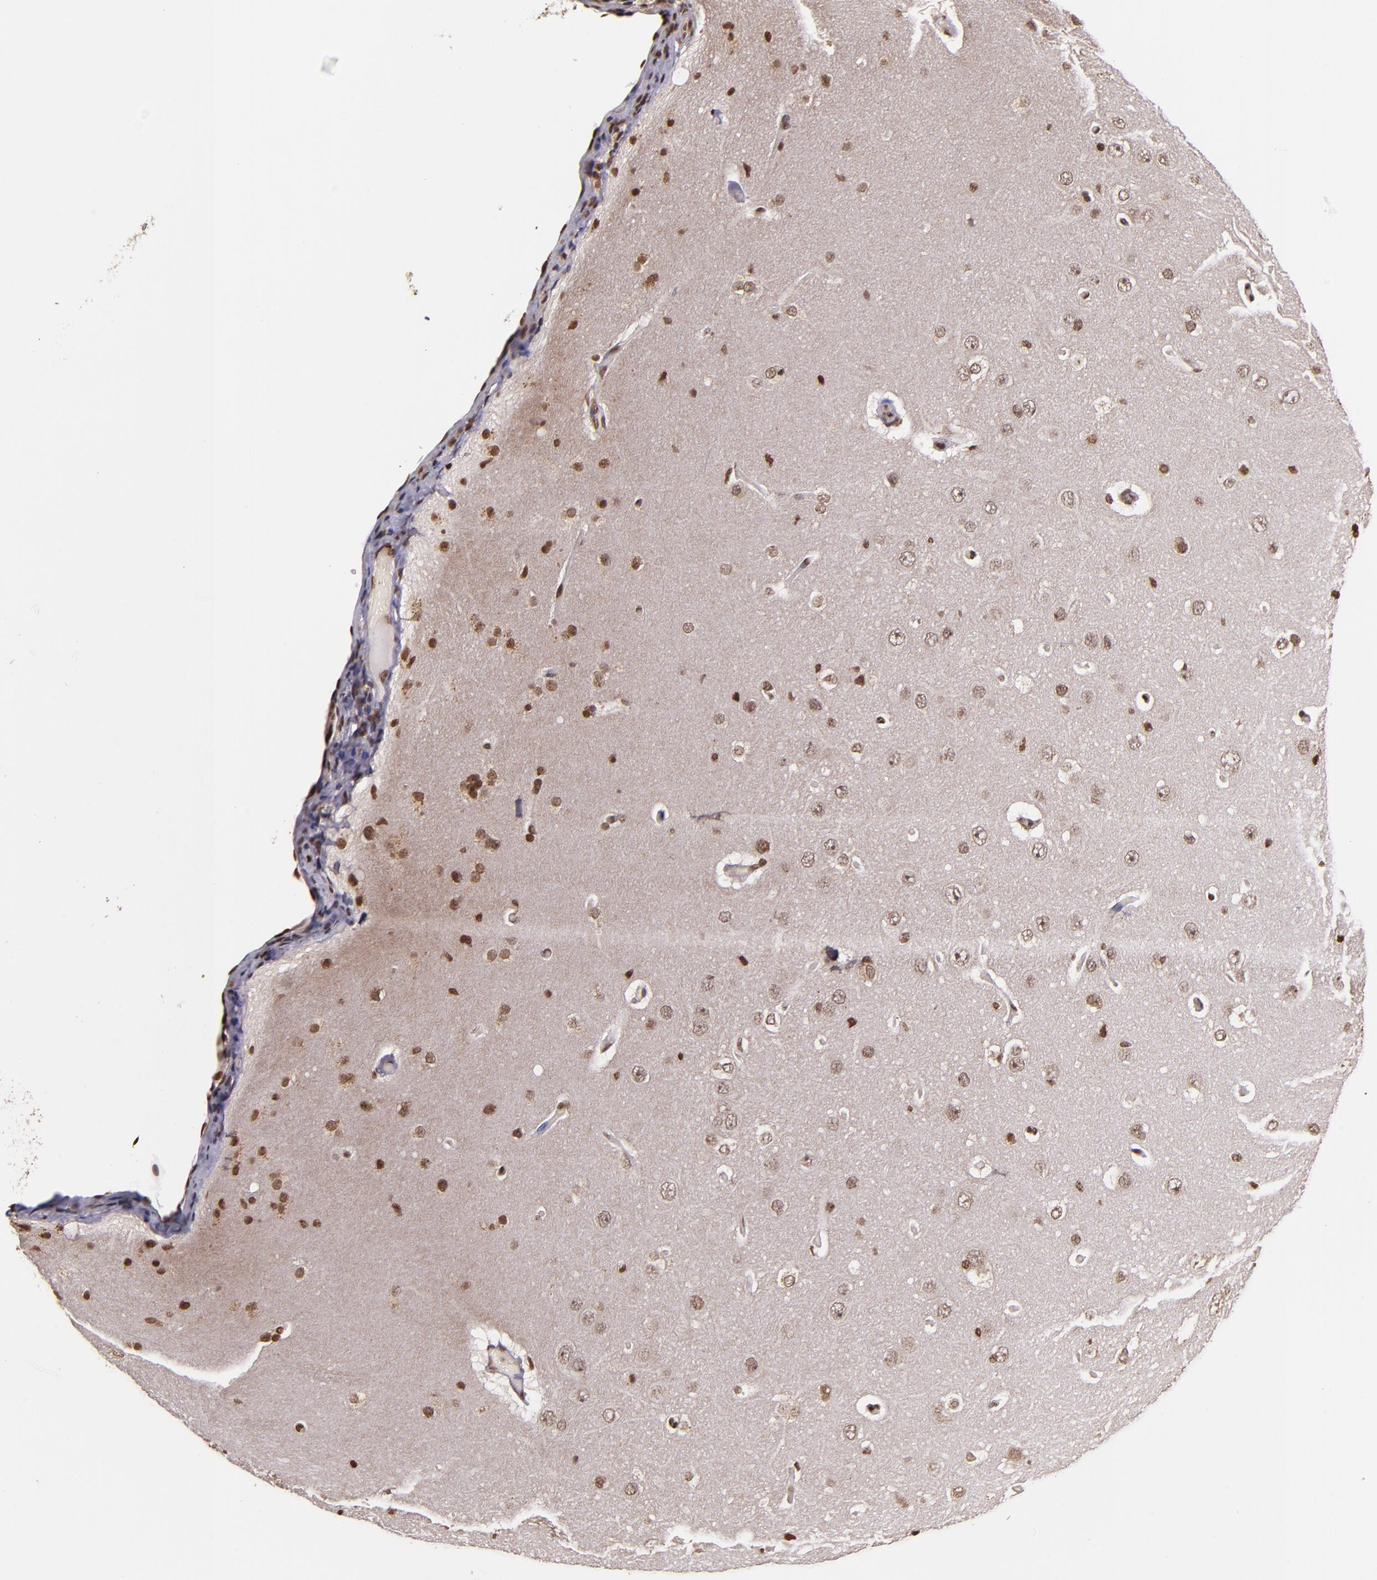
{"staining": {"intensity": "moderate", "quantity": ">75%", "location": "nuclear"}, "tissue": "cerebral cortex", "cell_type": "Endothelial cells", "image_type": "normal", "snomed": [{"axis": "morphology", "description": "Normal tissue, NOS"}, {"axis": "topography", "description": "Cerebral cortex"}], "caption": "The immunohistochemical stain shows moderate nuclear expression in endothelial cells of unremarkable cerebral cortex. (IHC, brightfield microscopy, high magnification).", "gene": "CUL3", "patient": {"sex": "female", "age": 45}}